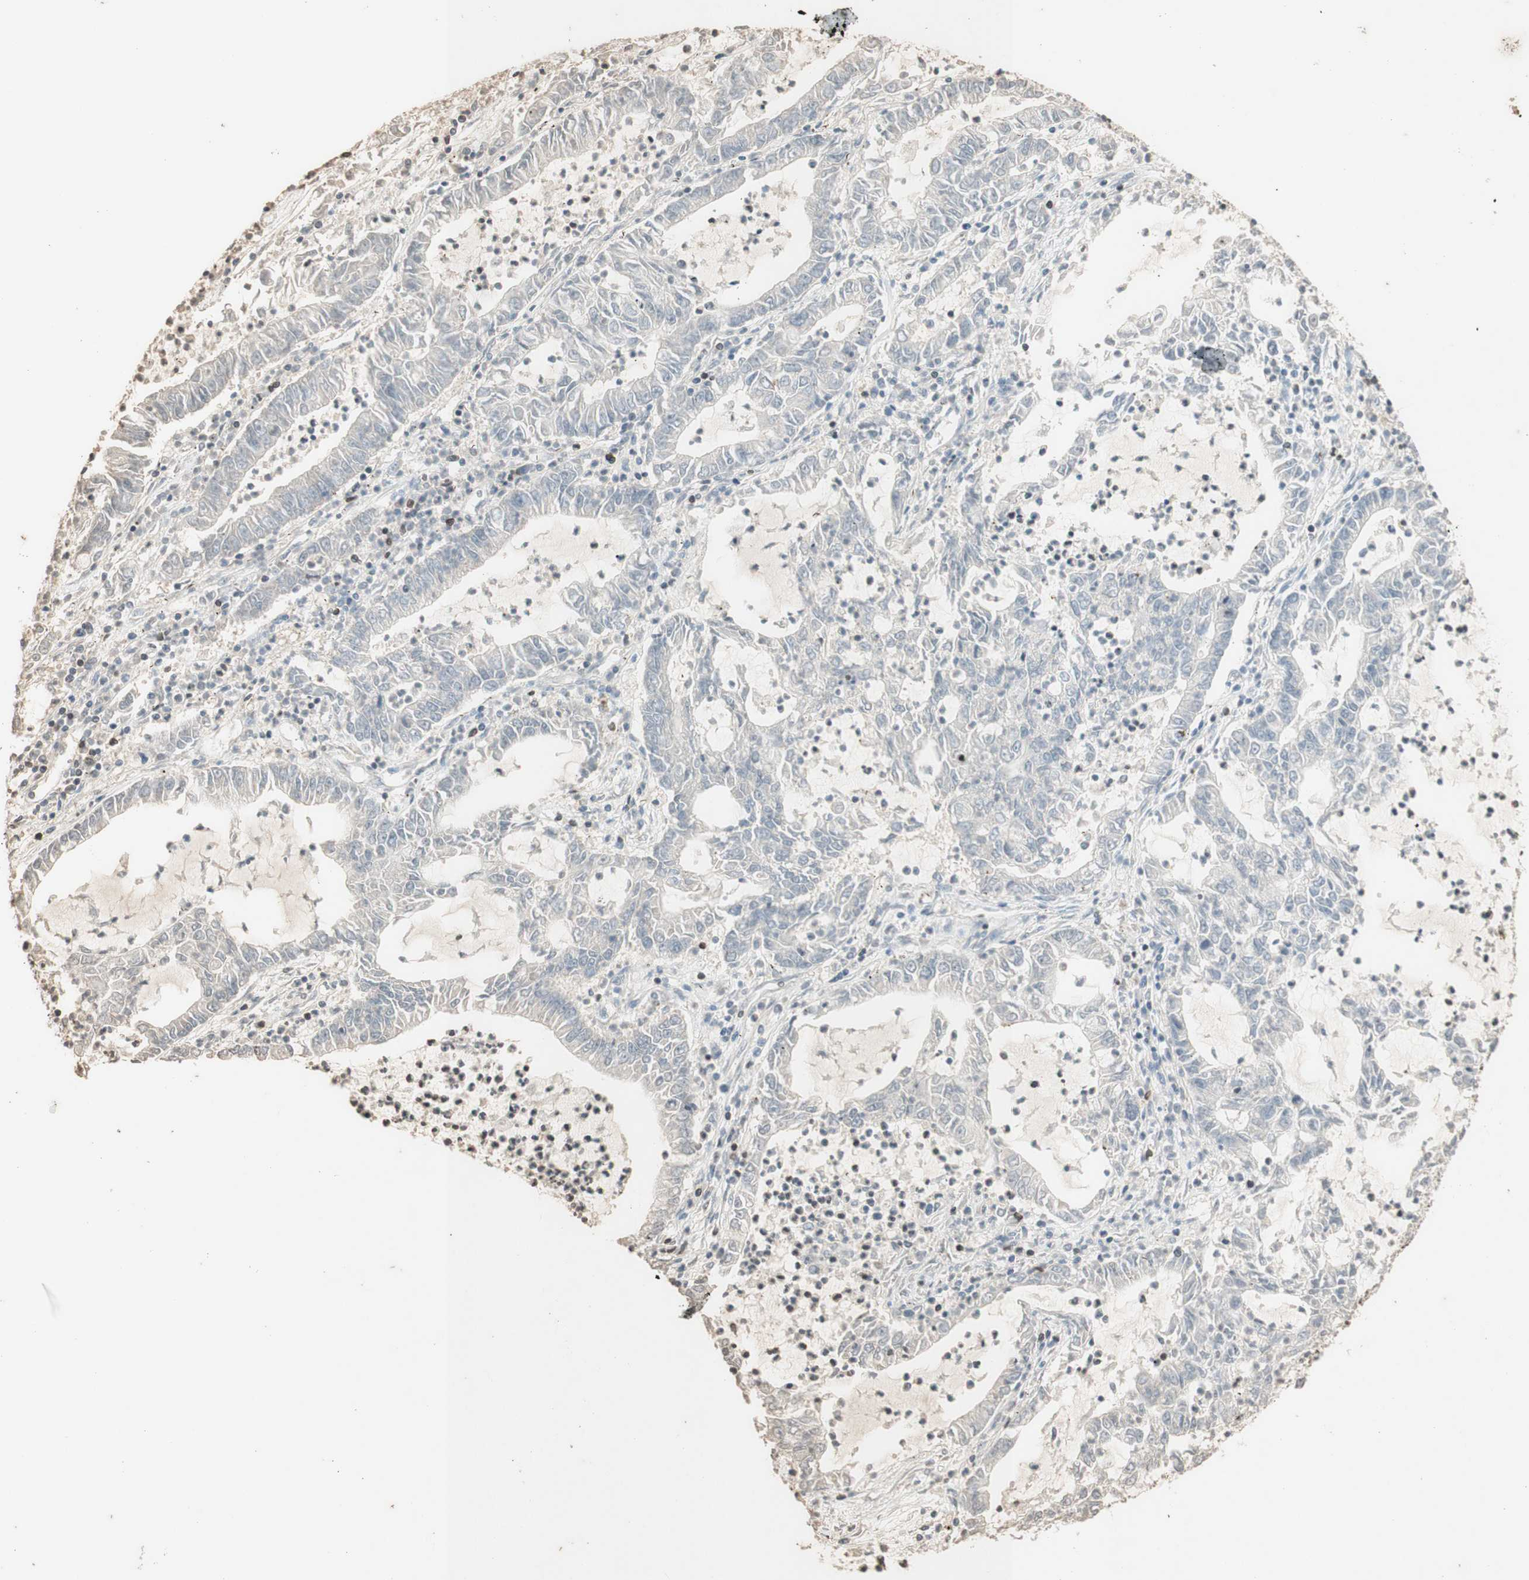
{"staining": {"intensity": "negative", "quantity": "none", "location": "none"}, "tissue": "lung cancer", "cell_type": "Tumor cells", "image_type": "cancer", "snomed": [{"axis": "morphology", "description": "Adenocarcinoma, NOS"}, {"axis": "topography", "description": "Lung"}], "caption": "Histopathology image shows no protein positivity in tumor cells of lung cancer tissue.", "gene": "TMPO", "patient": {"sex": "female", "age": 51}}